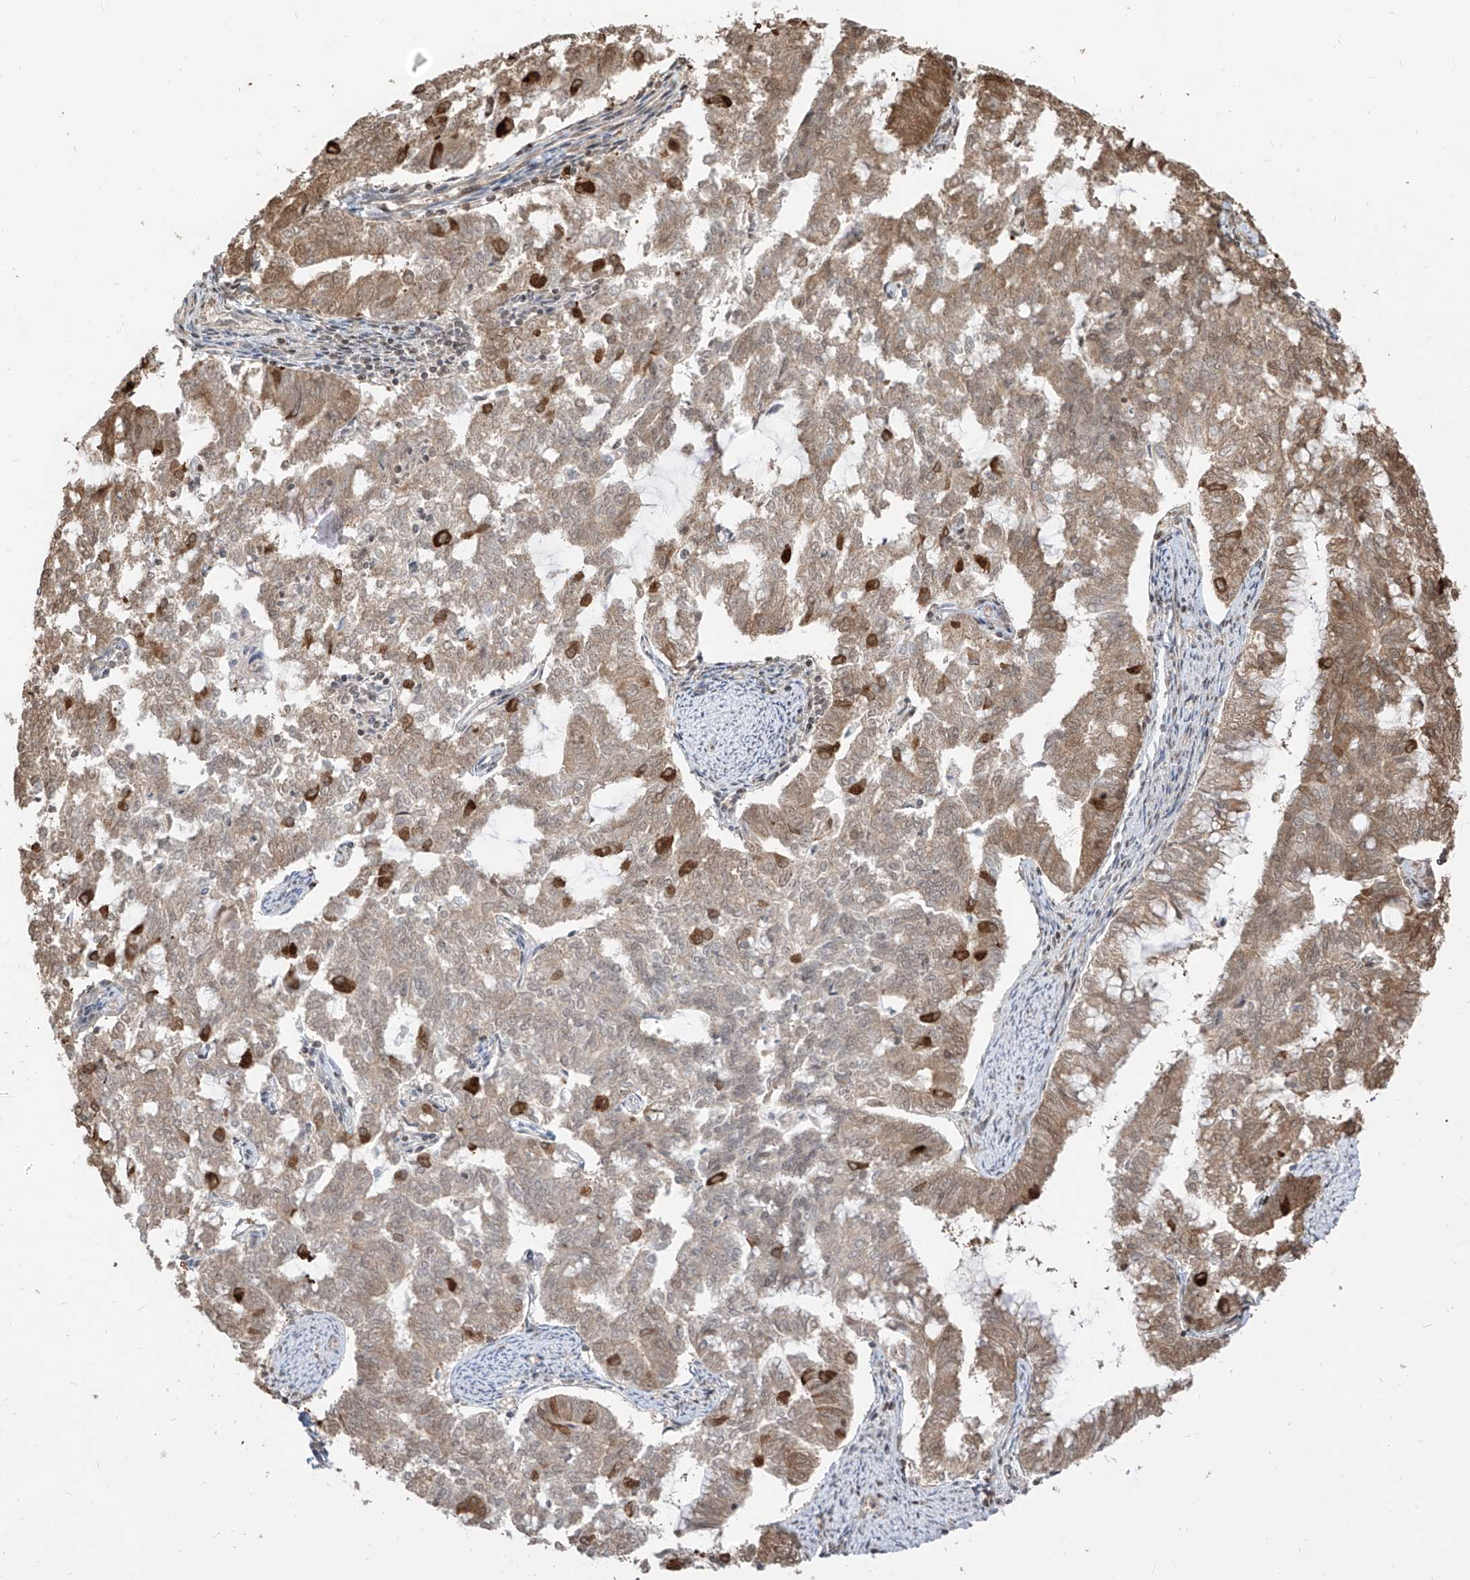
{"staining": {"intensity": "moderate", "quantity": "25%-75%", "location": "cytoplasmic/membranous"}, "tissue": "endometrial cancer", "cell_type": "Tumor cells", "image_type": "cancer", "snomed": [{"axis": "morphology", "description": "Adenocarcinoma, NOS"}, {"axis": "topography", "description": "Endometrium"}], "caption": "A medium amount of moderate cytoplasmic/membranous positivity is identified in approximately 25%-75% of tumor cells in endometrial adenocarcinoma tissue.", "gene": "VMP1", "patient": {"sex": "female", "age": 79}}